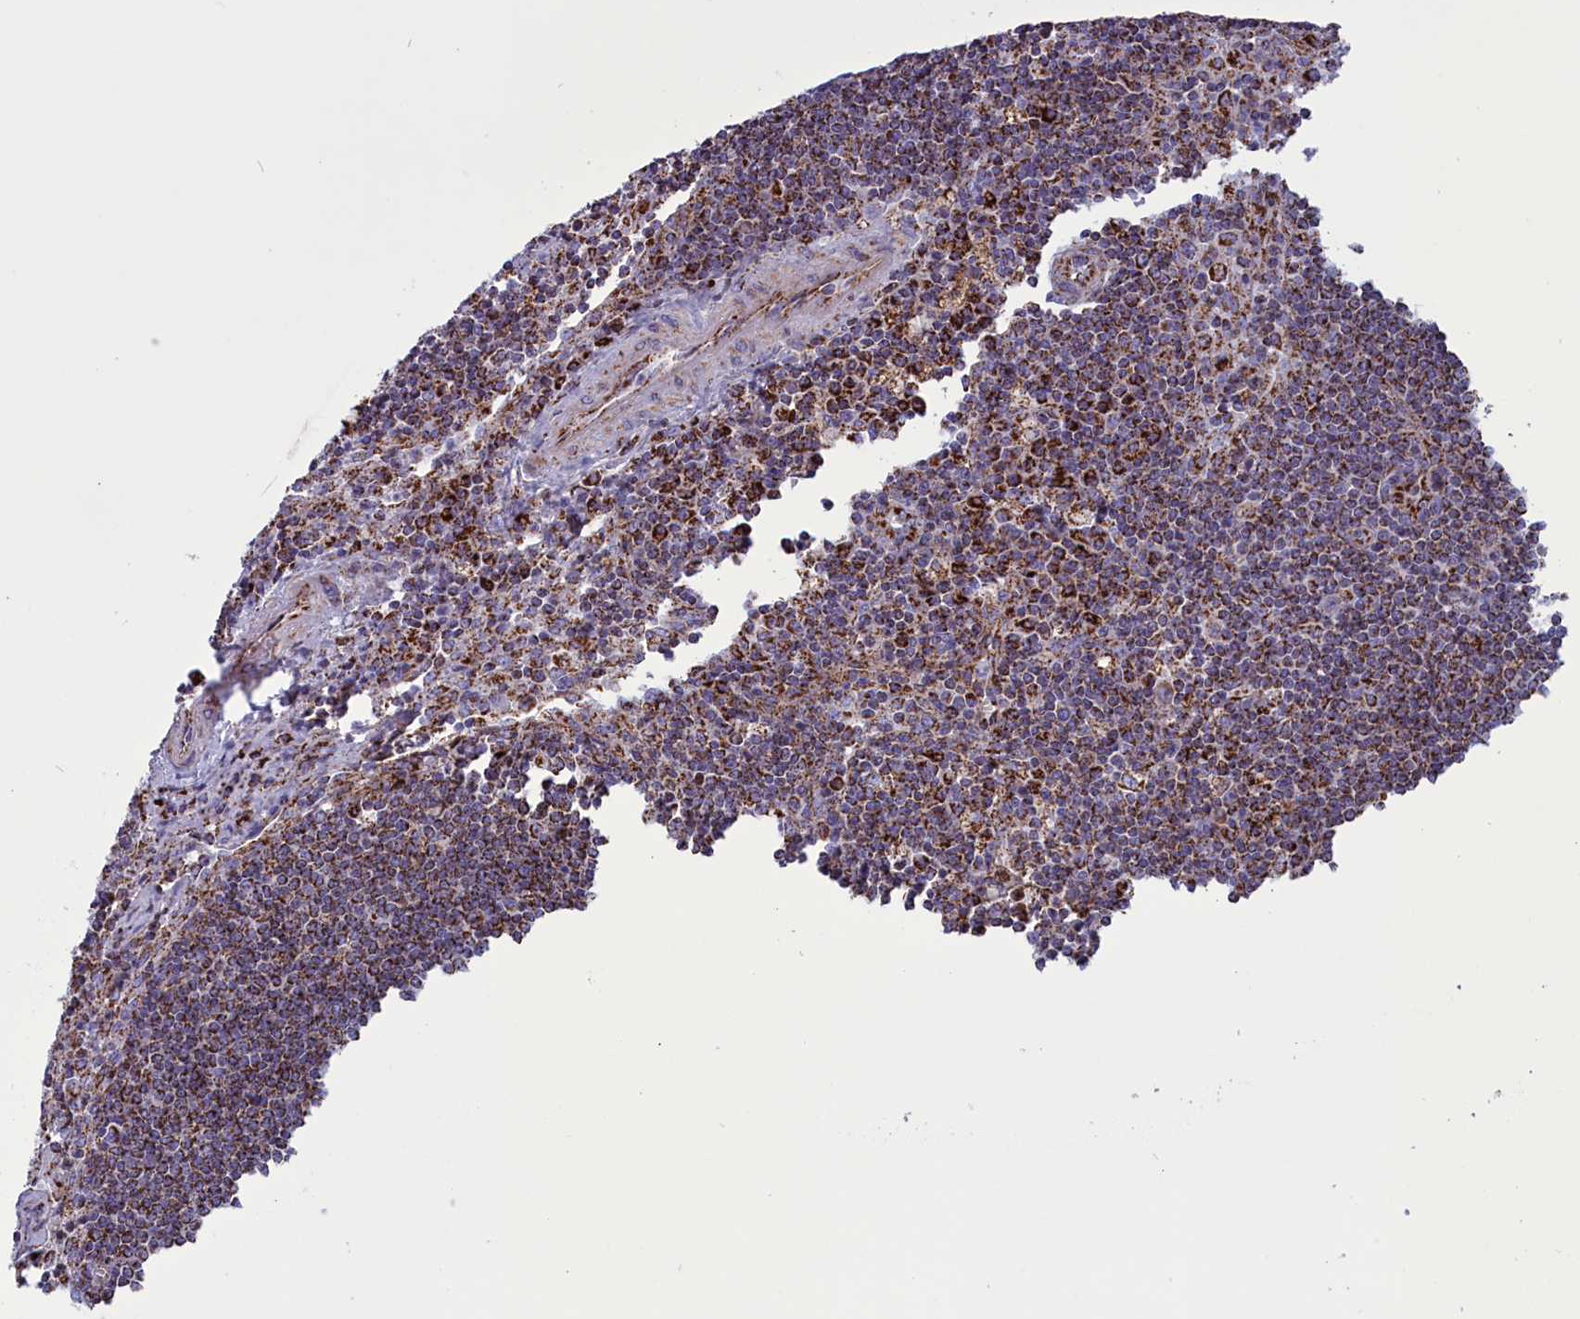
{"staining": {"intensity": "strong", "quantity": "25%-75%", "location": "cytoplasmic/membranous"}, "tissue": "lymph node", "cell_type": "Germinal center cells", "image_type": "normal", "snomed": [{"axis": "morphology", "description": "Normal tissue, NOS"}, {"axis": "topography", "description": "Lymph node"}], "caption": "Brown immunohistochemical staining in unremarkable human lymph node displays strong cytoplasmic/membranous staining in approximately 25%-75% of germinal center cells. The protein of interest is stained brown, and the nuclei are stained in blue (DAB IHC with brightfield microscopy, high magnification).", "gene": "ISOC2", "patient": {"sex": "male", "age": 58}}